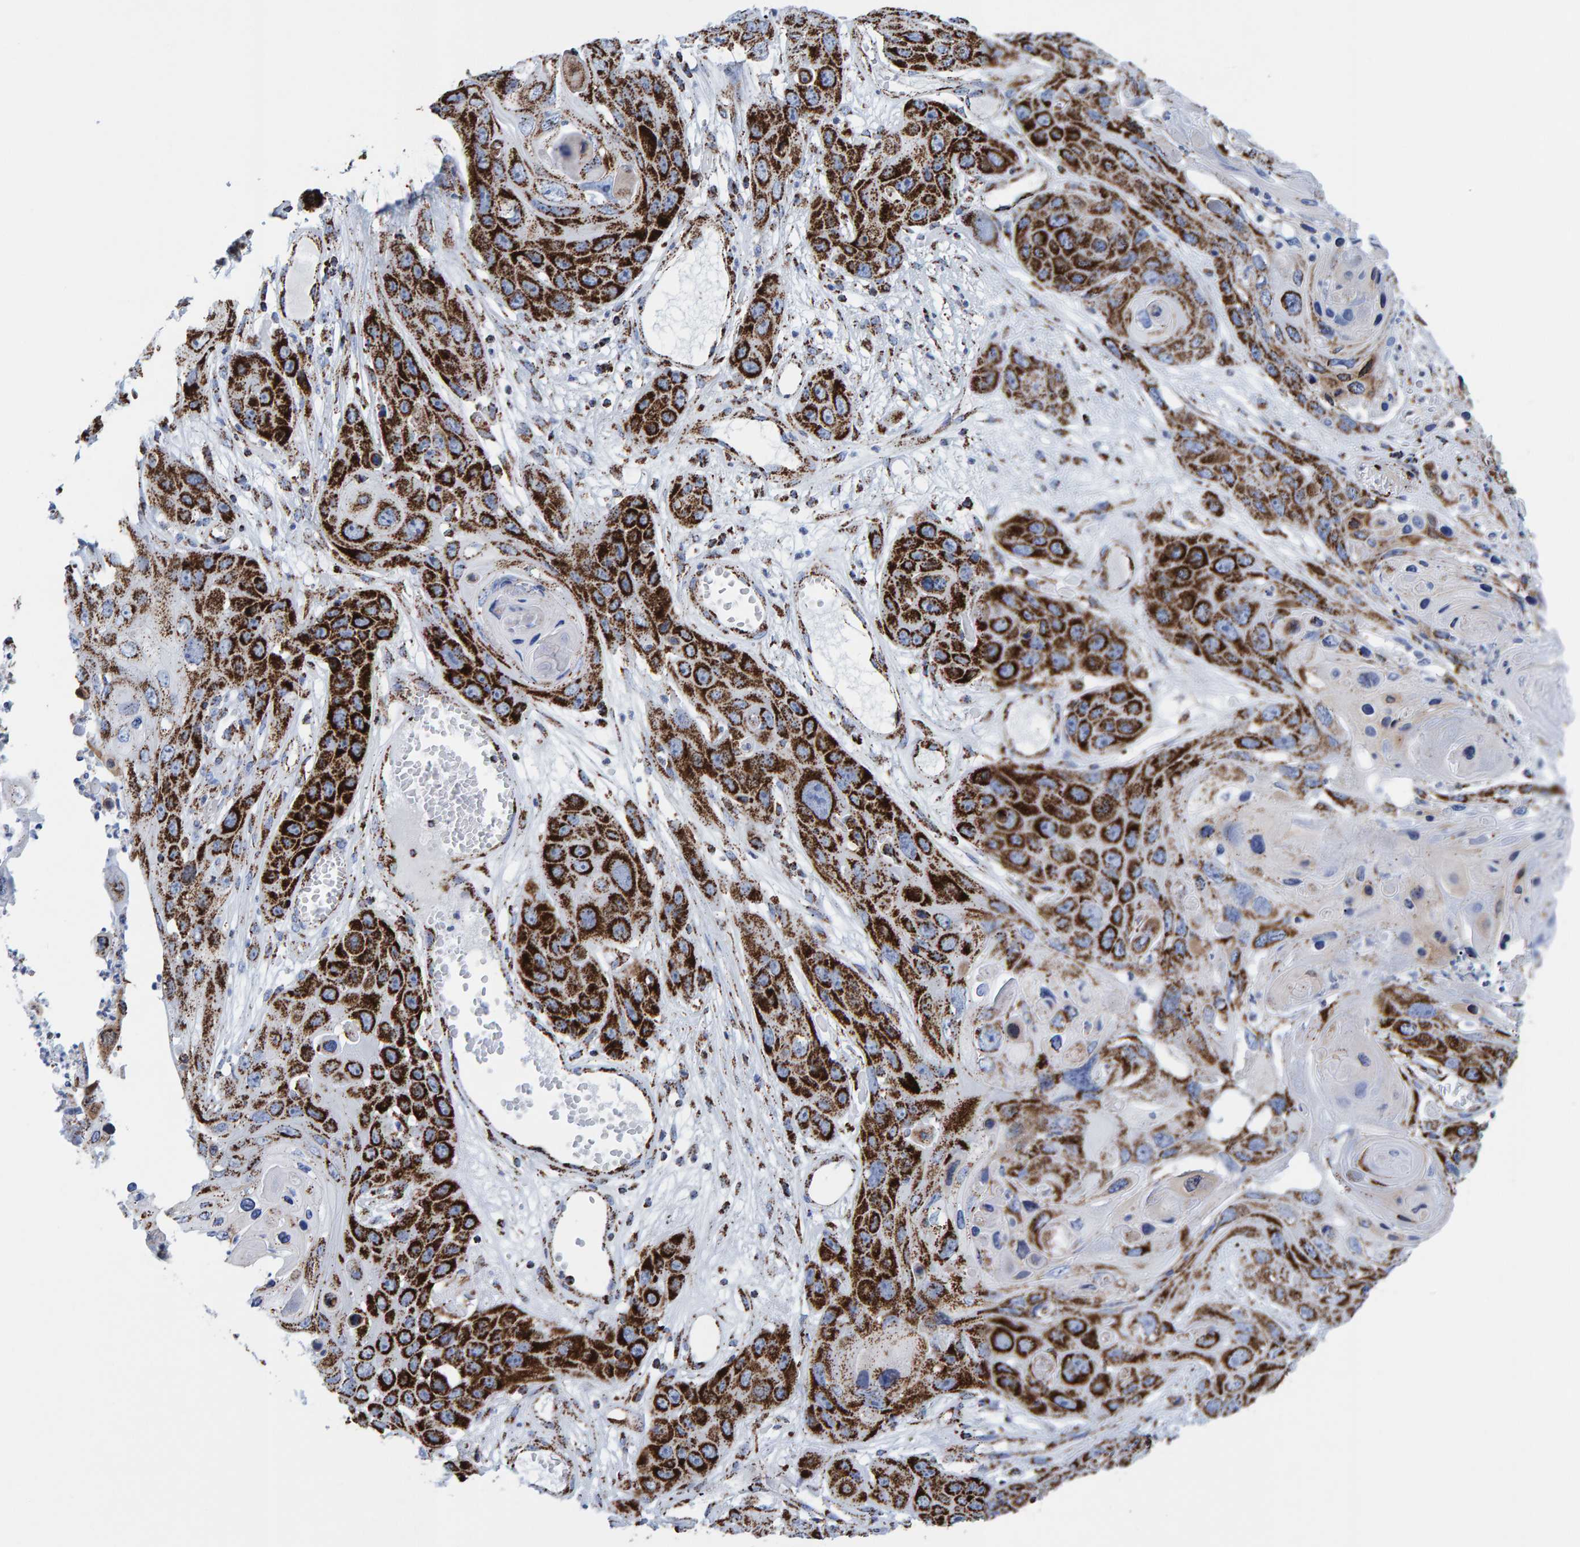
{"staining": {"intensity": "strong", "quantity": ">75%", "location": "cytoplasmic/membranous"}, "tissue": "skin cancer", "cell_type": "Tumor cells", "image_type": "cancer", "snomed": [{"axis": "morphology", "description": "Squamous cell carcinoma, NOS"}, {"axis": "topography", "description": "Skin"}], "caption": "The micrograph displays a brown stain indicating the presence of a protein in the cytoplasmic/membranous of tumor cells in squamous cell carcinoma (skin).", "gene": "ENSG00000262660", "patient": {"sex": "male", "age": 55}}